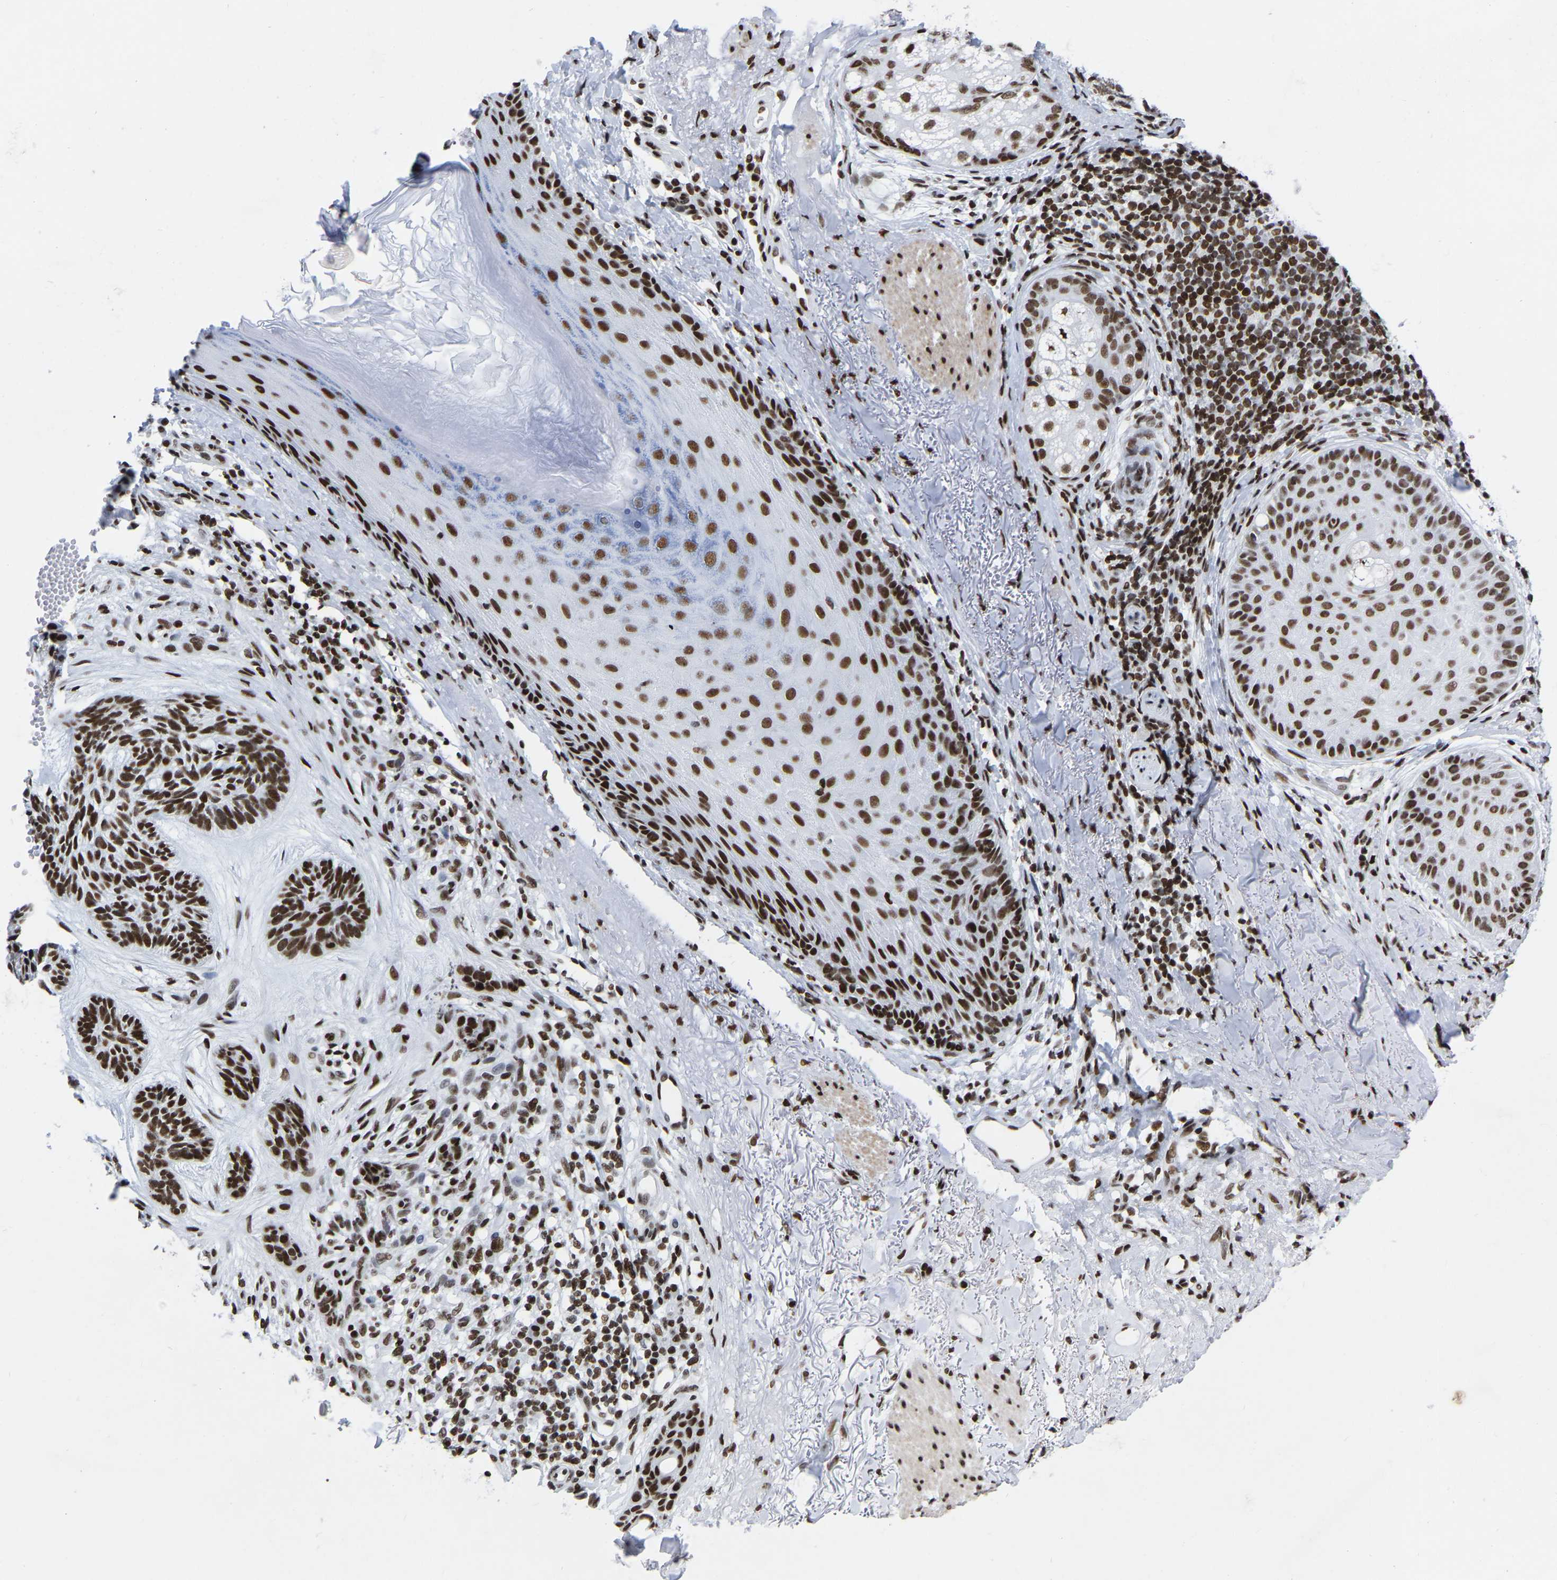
{"staining": {"intensity": "moderate", "quantity": ">75%", "location": "nuclear"}, "tissue": "skin cancer", "cell_type": "Tumor cells", "image_type": "cancer", "snomed": [{"axis": "morphology", "description": "Basal cell carcinoma"}, {"axis": "topography", "description": "Skin"}], "caption": "Basal cell carcinoma (skin) stained for a protein displays moderate nuclear positivity in tumor cells.", "gene": "PRCC", "patient": {"sex": "male", "age": 55}}